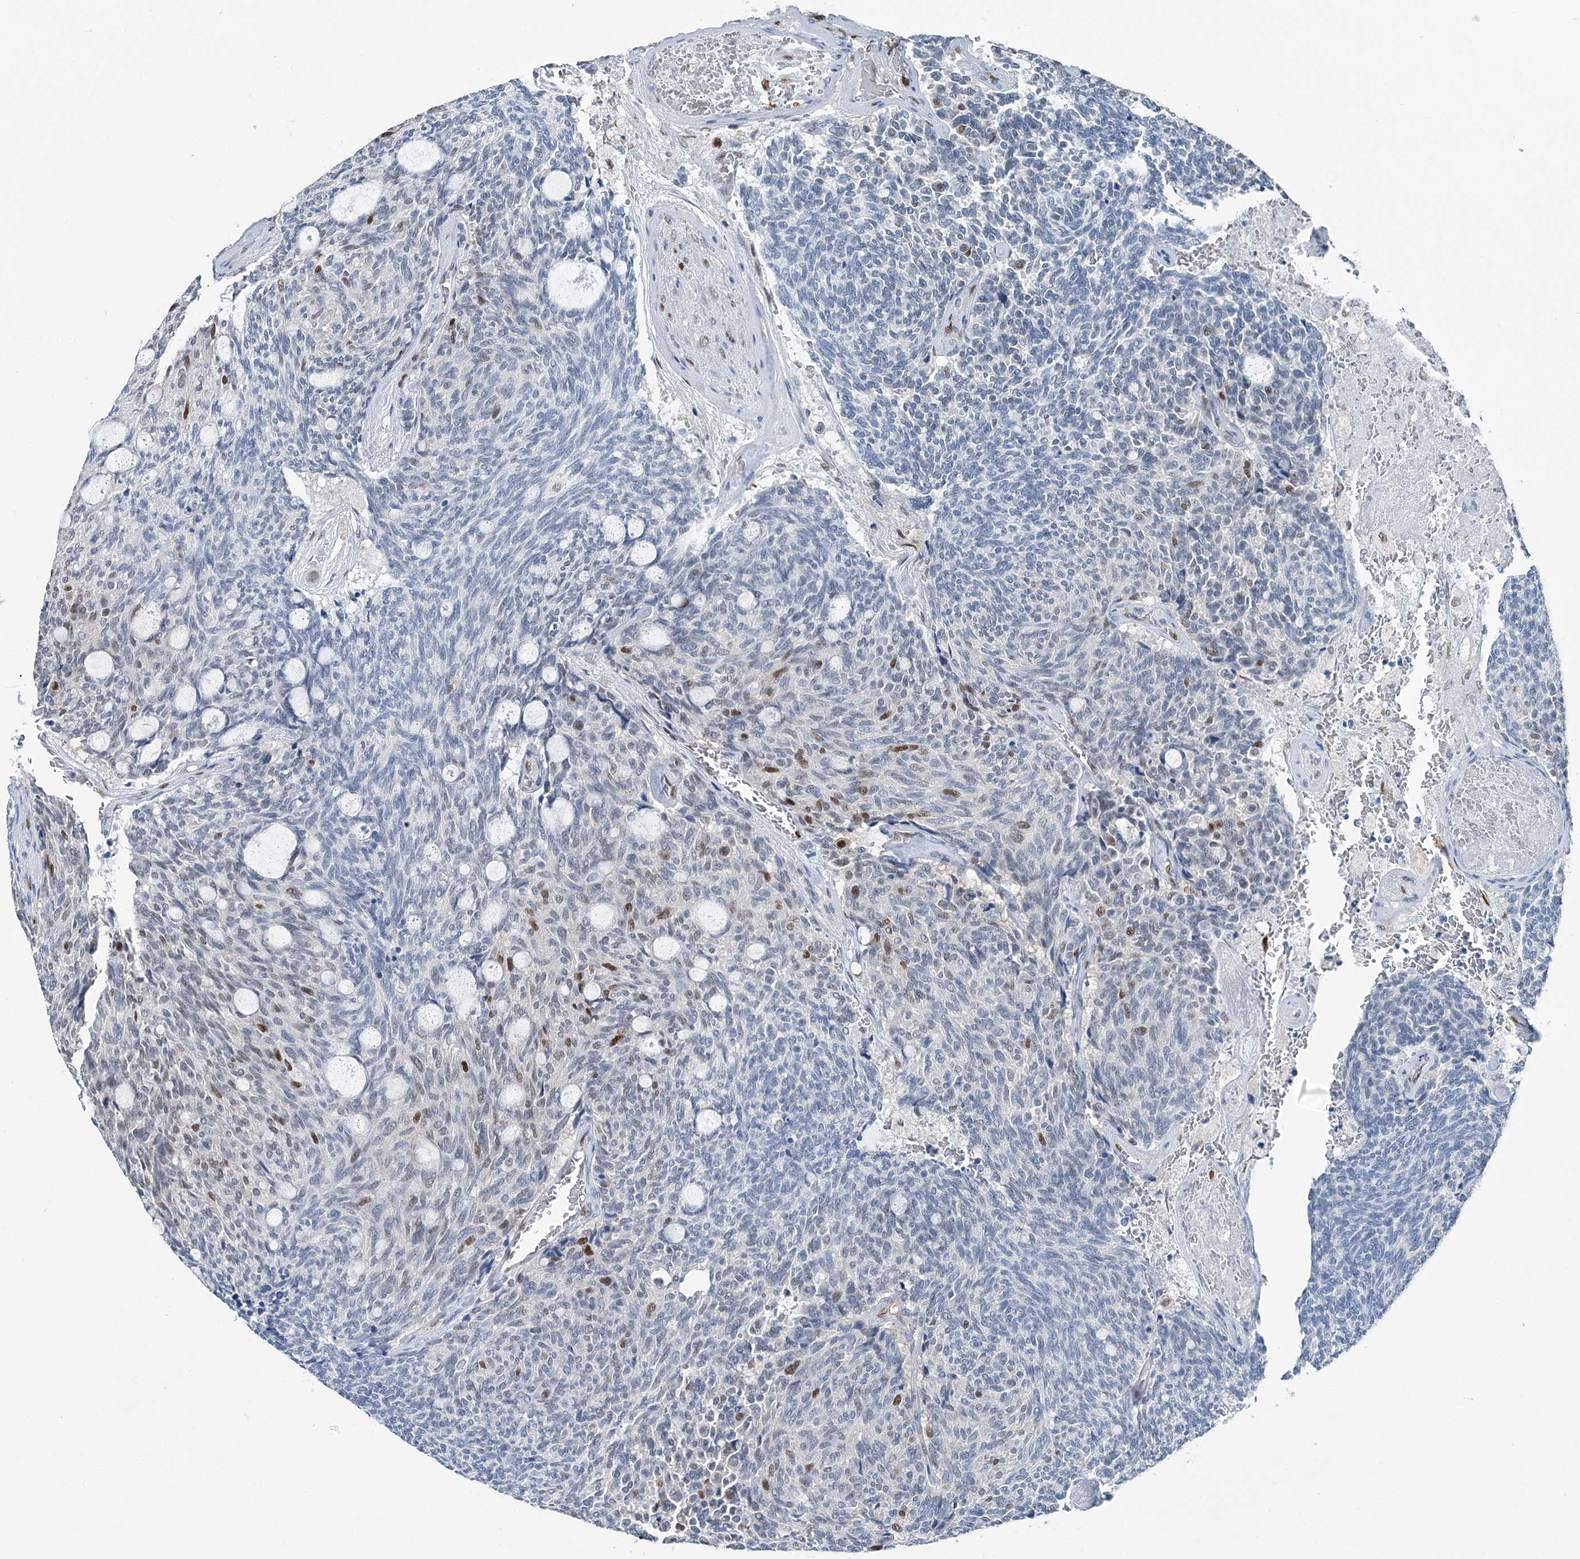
{"staining": {"intensity": "moderate", "quantity": "<25%", "location": "nuclear"}, "tissue": "carcinoid", "cell_type": "Tumor cells", "image_type": "cancer", "snomed": [{"axis": "morphology", "description": "Carcinoid, malignant, NOS"}, {"axis": "topography", "description": "Pancreas"}], "caption": "The photomicrograph demonstrates a brown stain indicating the presence of a protein in the nuclear of tumor cells in carcinoid. (brown staining indicates protein expression, while blue staining denotes nuclei).", "gene": "HAT1", "patient": {"sex": "female", "age": 54}}